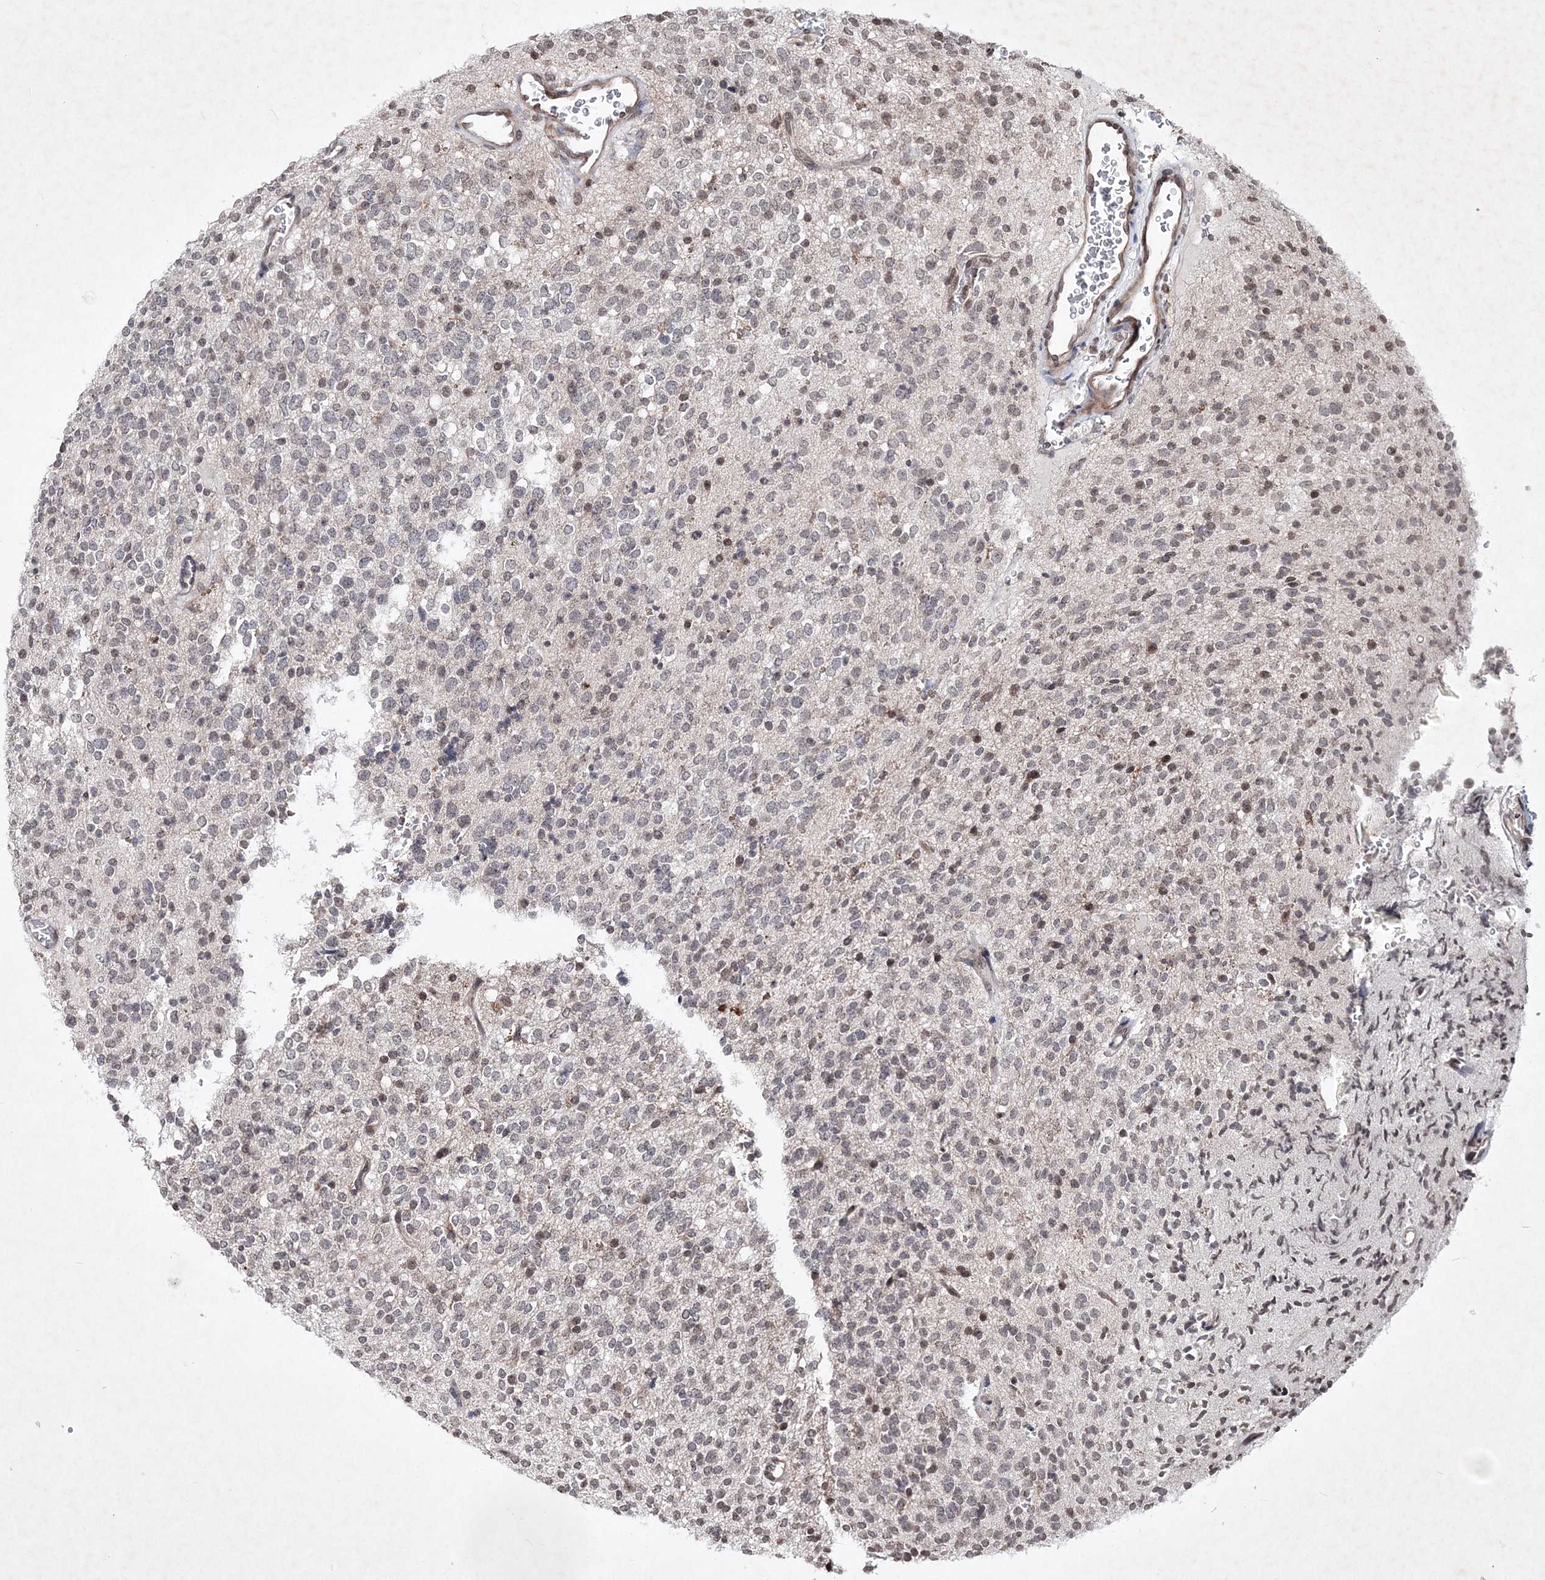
{"staining": {"intensity": "moderate", "quantity": "<25%", "location": "nuclear"}, "tissue": "glioma", "cell_type": "Tumor cells", "image_type": "cancer", "snomed": [{"axis": "morphology", "description": "Glioma, malignant, High grade"}, {"axis": "topography", "description": "Brain"}], "caption": "Approximately <25% of tumor cells in malignant high-grade glioma show moderate nuclear protein positivity as visualized by brown immunohistochemical staining.", "gene": "SOWAHB", "patient": {"sex": "male", "age": 34}}